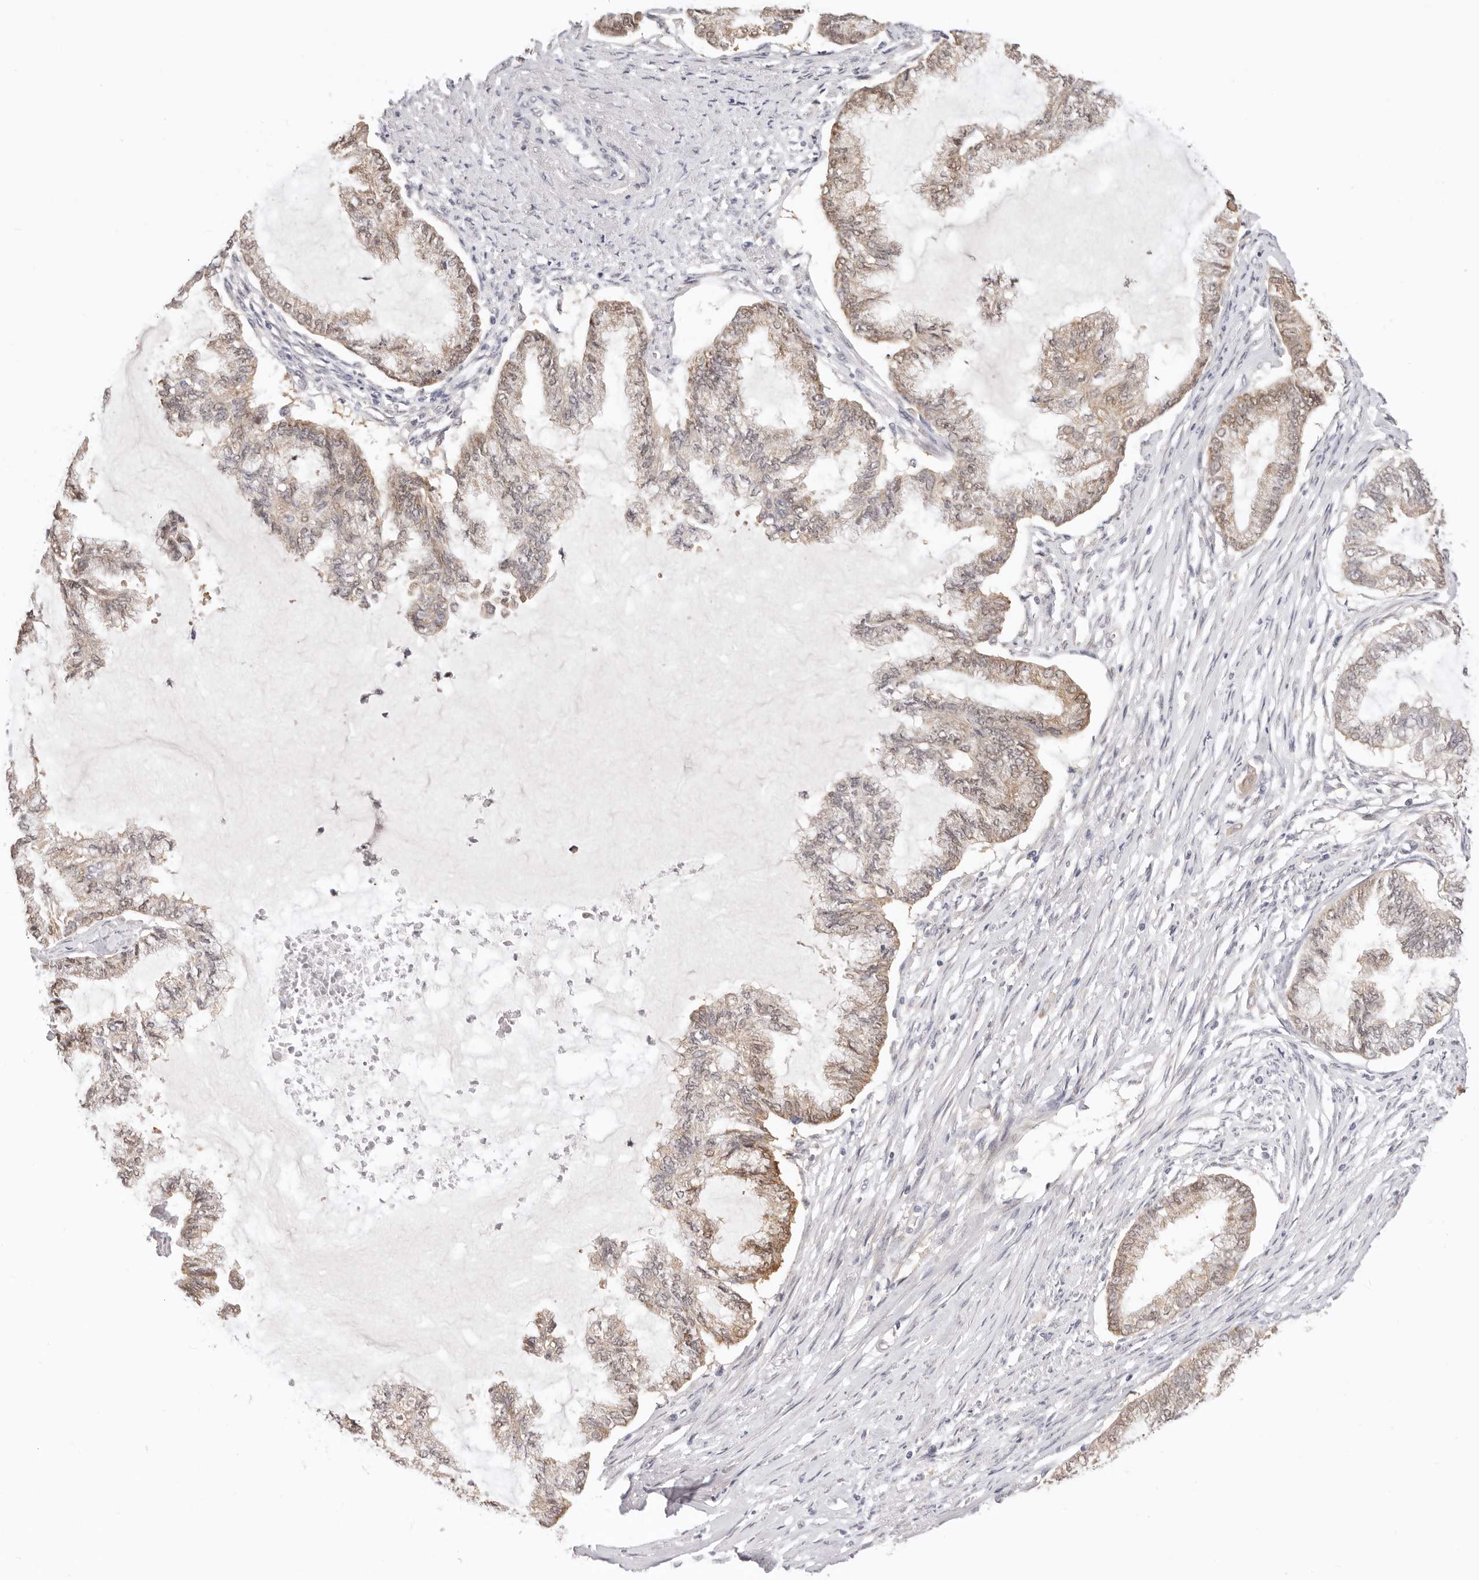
{"staining": {"intensity": "weak", "quantity": ">75%", "location": "cytoplasmic/membranous,nuclear"}, "tissue": "endometrial cancer", "cell_type": "Tumor cells", "image_type": "cancer", "snomed": [{"axis": "morphology", "description": "Adenocarcinoma, NOS"}, {"axis": "topography", "description": "Endometrium"}], "caption": "Human endometrial adenocarcinoma stained with a brown dye shows weak cytoplasmic/membranous and nuclear positive staining in approximately >75% of tumor cells.", "gene": "GGPS1", "patient": {"sex": "female", "age": 86}}